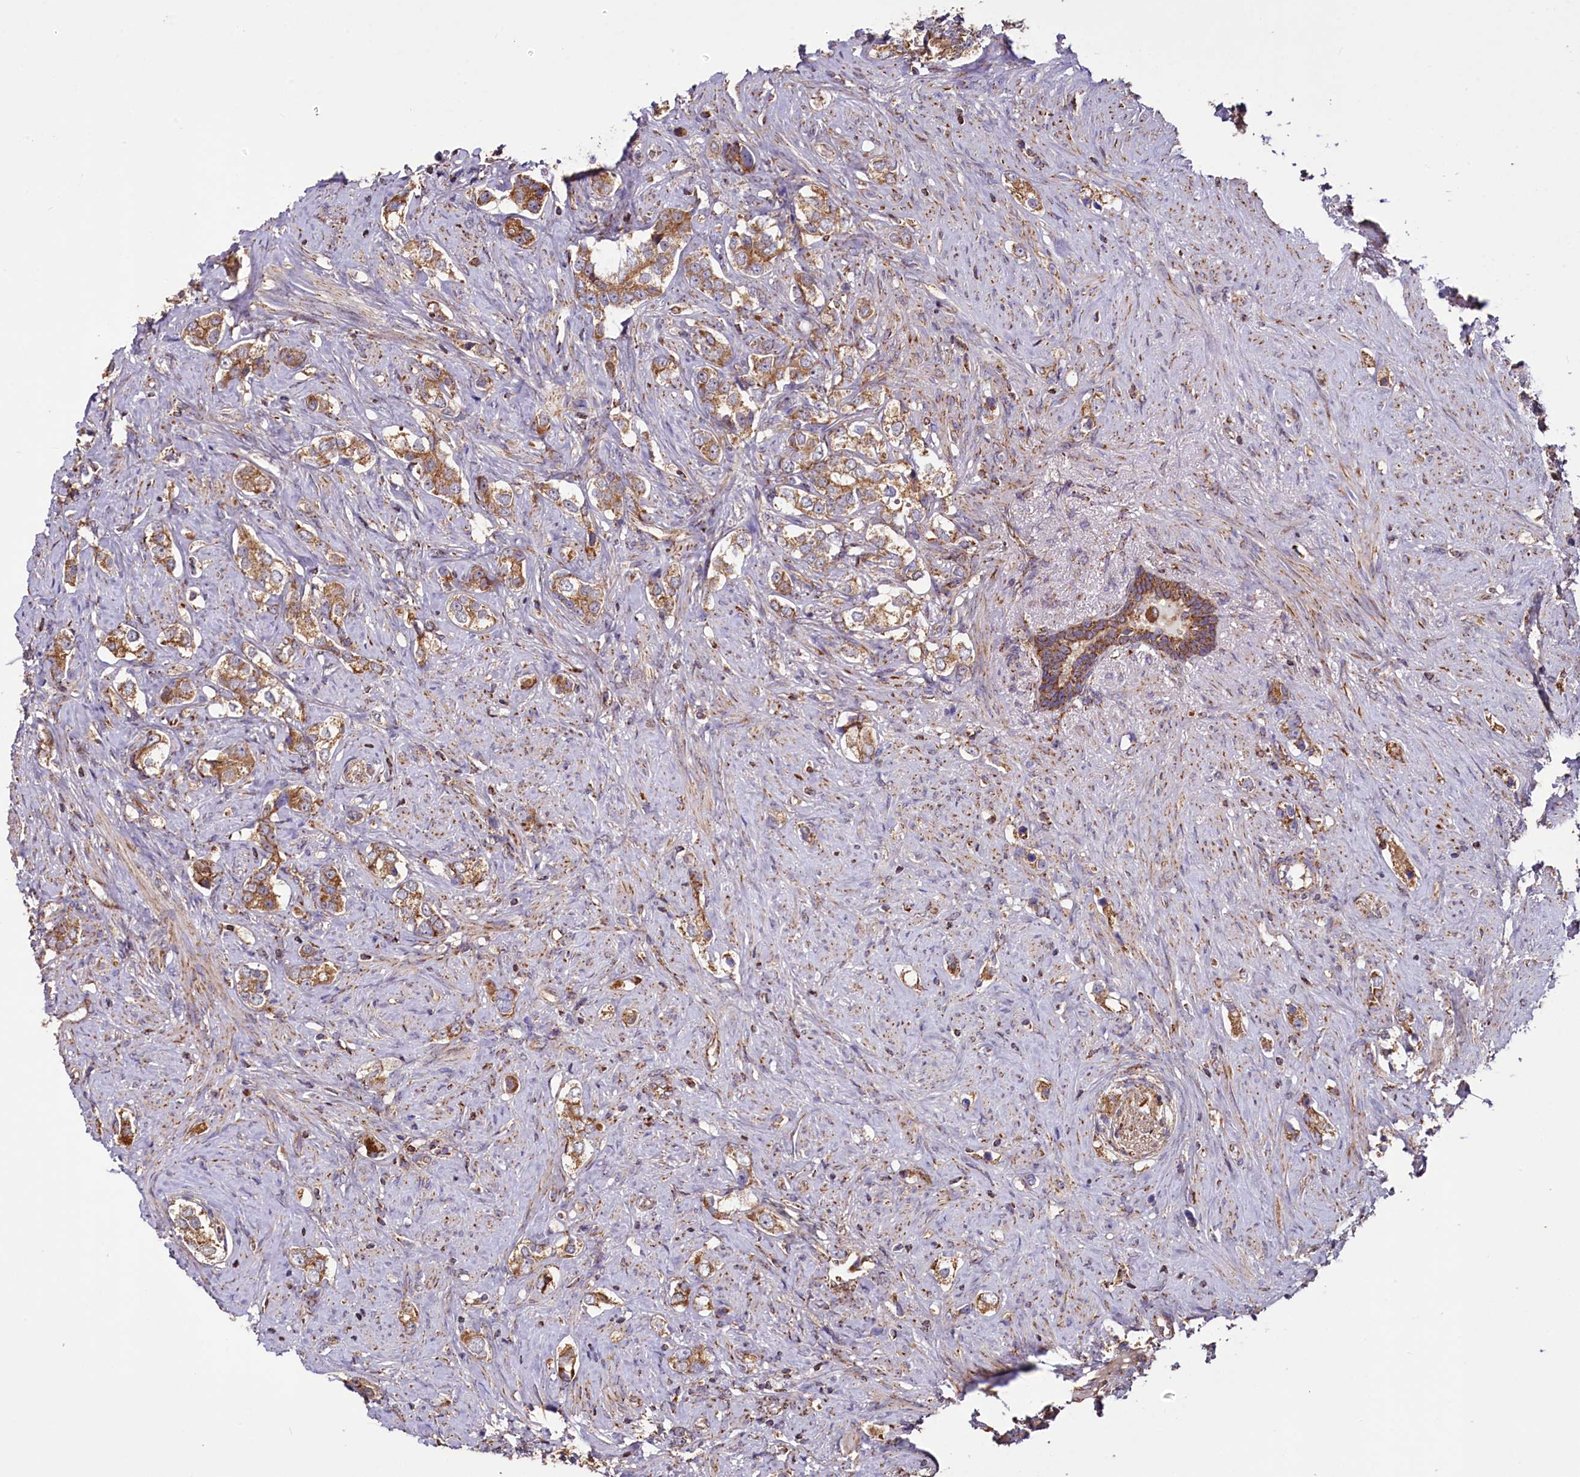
{"staining": {"intensity": "moderate", "quantity": ">75%", "location": "cytoplasmic/membranous"}, "tissue": "prostate cancer", "cell_type": "Tumor cells", "image_type": "cancer", "snomed": [{"axis": "morphology", "description": "Adenocarcinoma, High grade"}, {"axis": "topography", "description": "Prostate"}], "caption": "A histopathology image of prostate high-grade adenocarcinoma stained for a protein shows moderate cytoplasmic/membranous brown staining in tumor cells.", "gene": "NUDT15", "patient": {"sex": "male", "age": 63}}